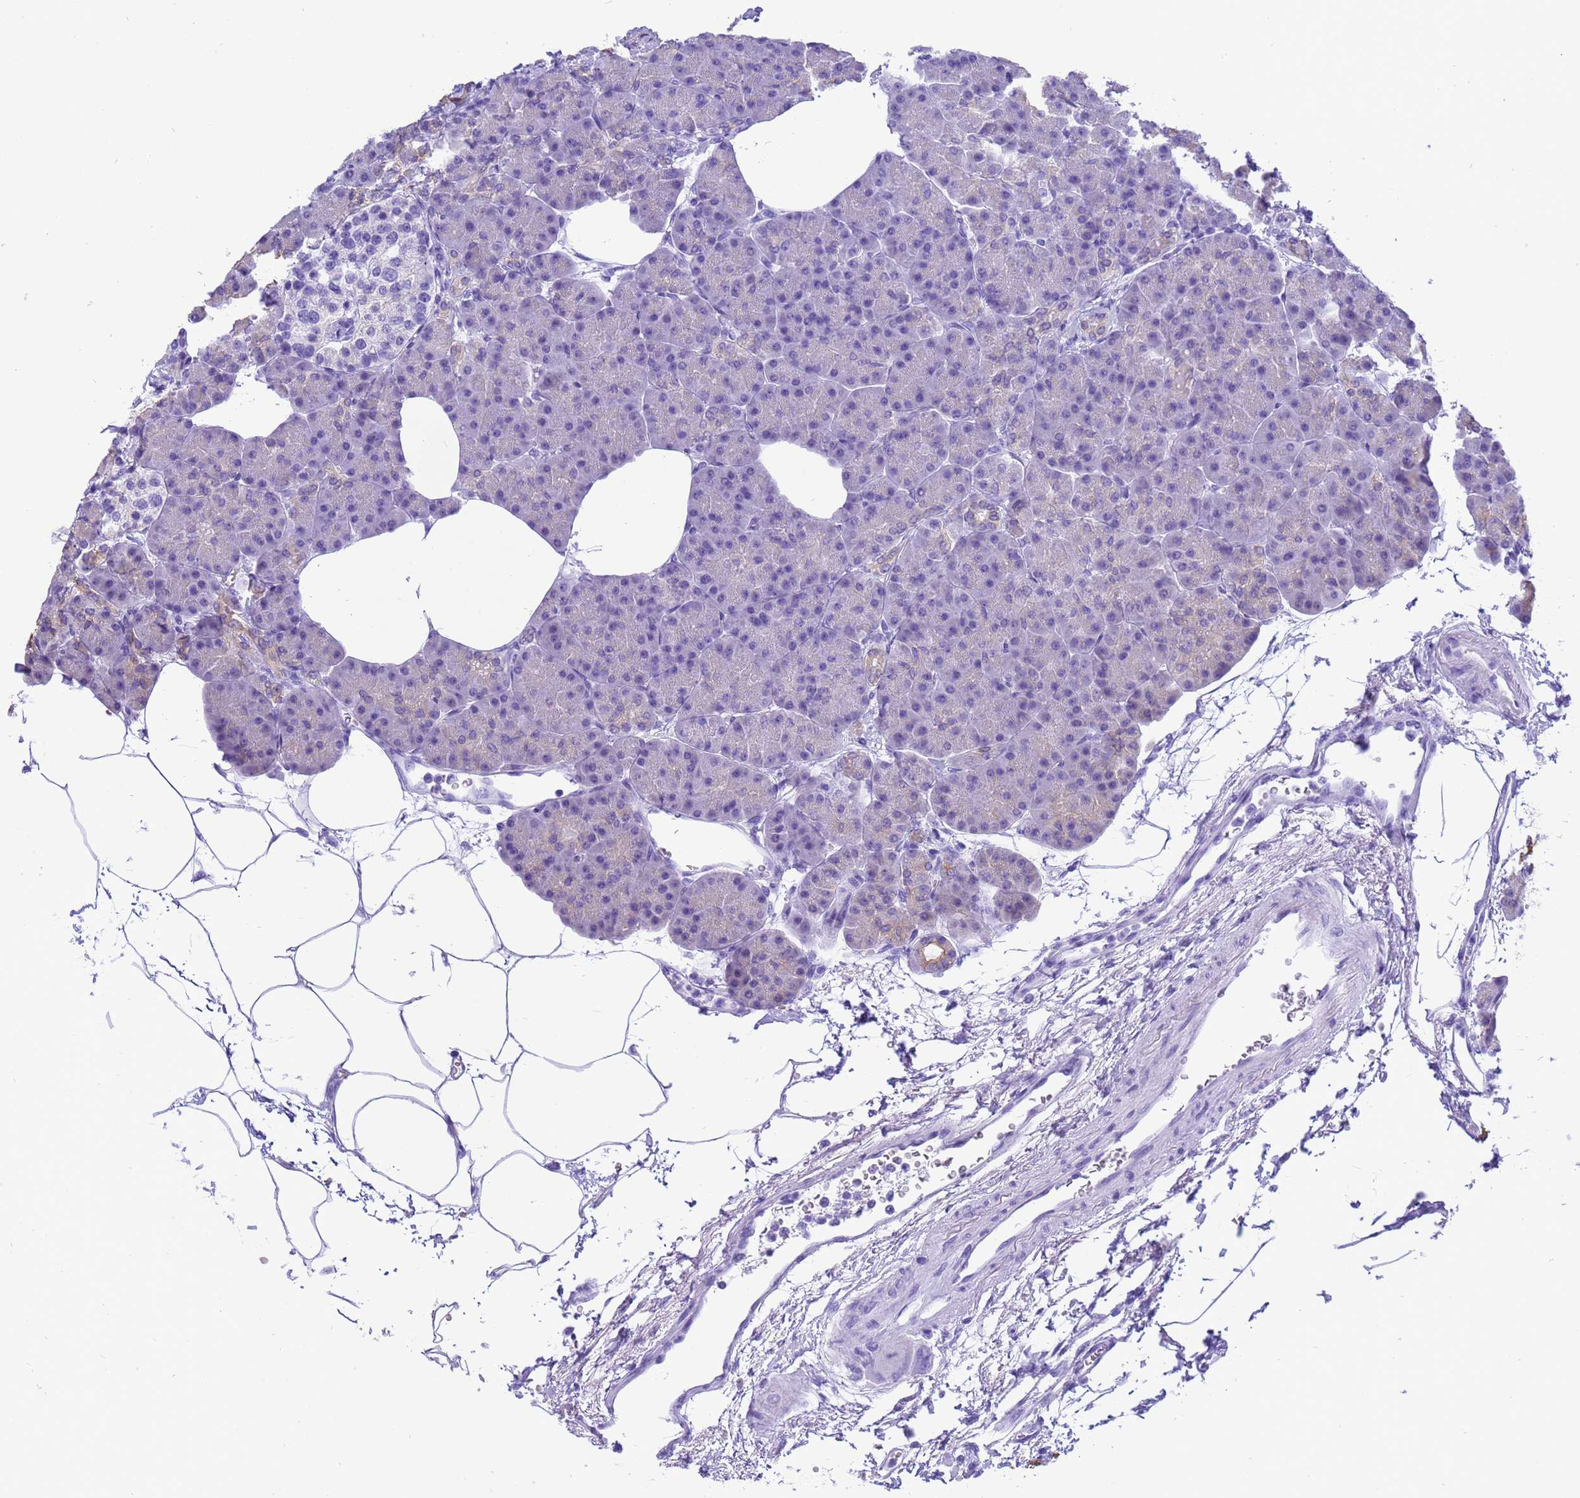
{"staining": {"intensity": "weak", "quantity": "<25%", "location": "cytoplasmic/membranous"}, "tissue": "pancreas", "cell_type": "Exocrine glandular cells", "image_type": "normal", "snomed": [{"axis": "morphology", "description": "Normal tissue, NOS"}, {"axis": "topography", "description": "Pancreas"}], "caption": "IHC micrograph of benign pancreas: human pancreas stained with DAB demonstrates no significant protein positivity in exocrine glandular cells. Nuclei are stained in blue.", "gene": "PIEZO2", "patient": {"sex": "female", "age": 70}}